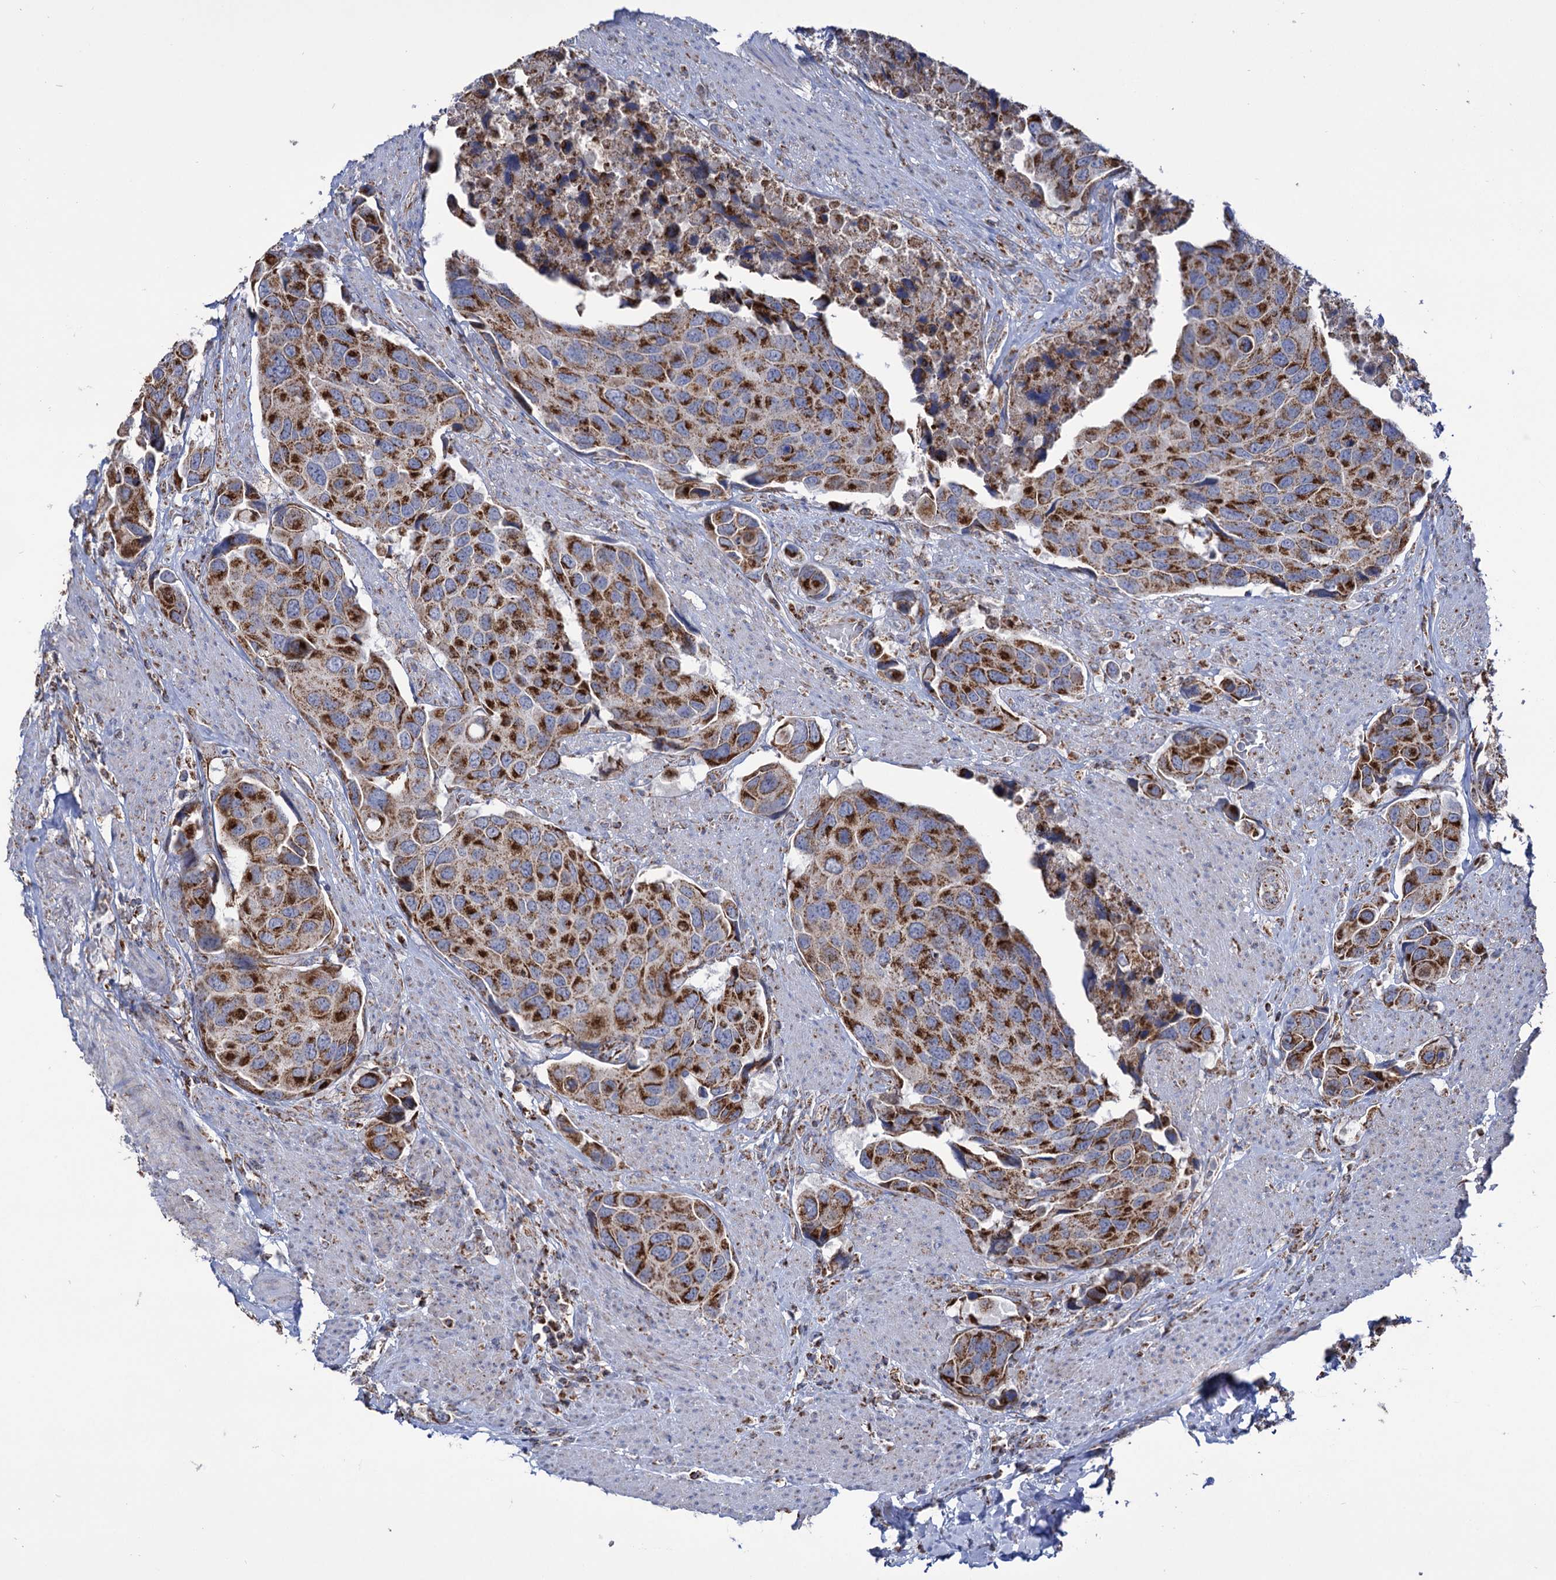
{"staining": {"intensity": "strong", "quantity": ">75%", "location": "cytoplasmic/membranous"}, "tissue": "urothelial cancer", "cell_type": "Tumor cells", "image_type": "cancer", "snomed": [{"axis": "morphology", "description": "Urothelial carcinoma, High grade"}, {"axis": "topography", "description": "Urinary bladder"}], "caption": "An IHC photomicrograph of neoplastic tissue is shown. Protein staining in brown highlights strong cytoplasmic/membranous positivity in urothelial carcinoma (high-grade) within tumor cells.", "gene": "ABHD10", "patient": {"sex": "male", "age": 74}}